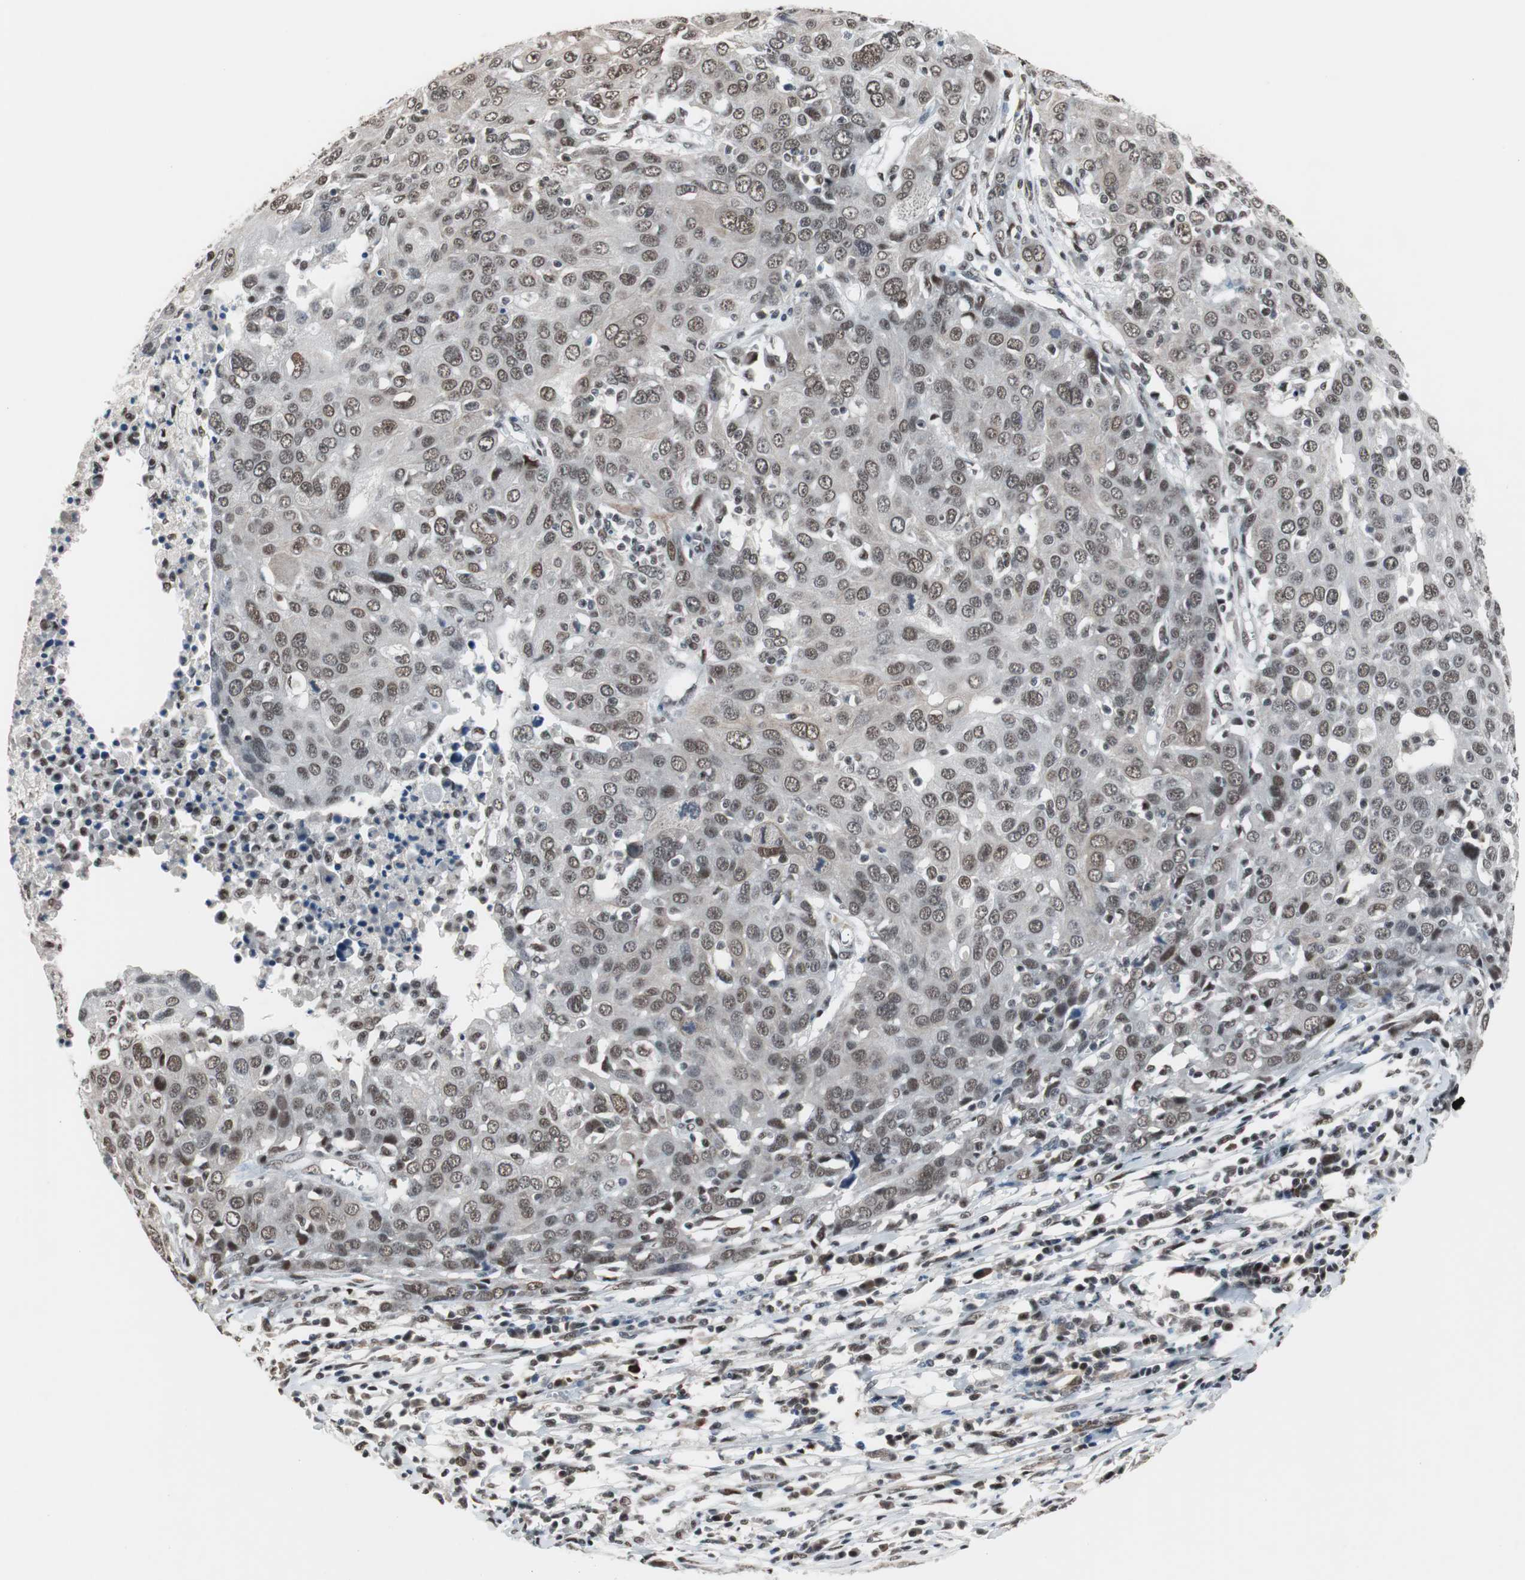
{"staining": {"intensity": "moderate", "quantity": ">75%", "location": "nuclear"}, "tissue": "ovarian cancer", "cell_type": "Tumor cells", "image_type": "cancer", "snomed": [{"axis": "morphology", "description": "Carcinoma, endometroid"}, {"axis": "topography", "description": "Ovary"}], "caption": "Immunohistochemical staining of human ovarian cancer (endometroid carcinoma) shows moderate nuclear protein expression in about >75% of tumor cells.", "gene": "TAF7", "patient": {"sex": "female", "age": 50}}